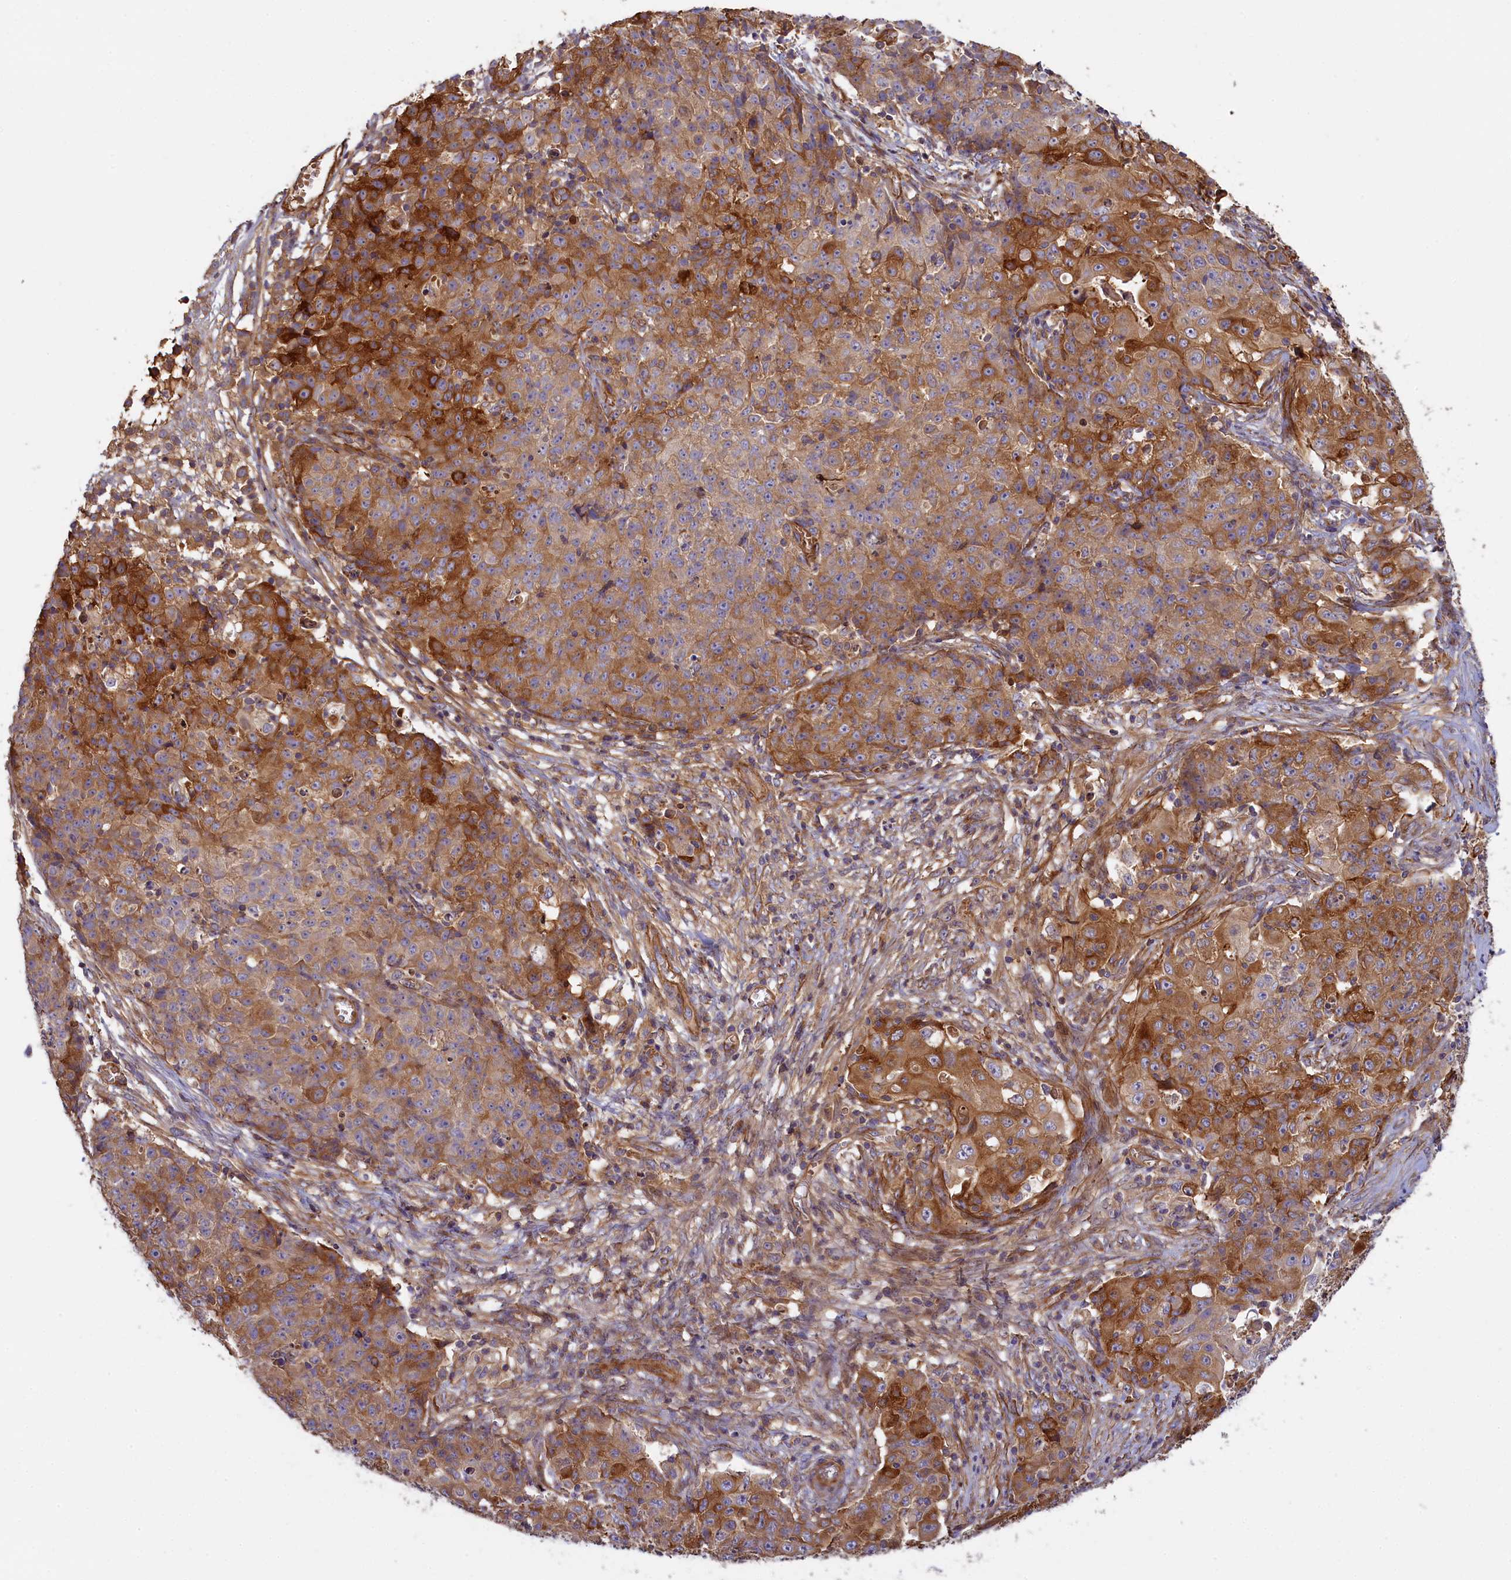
{"staining": {"intensity": "moderate", "quantity": ">75%", "location": "cytoplasmic/membranous"}, "tissue": "ovarian cancer", "cell_type": "Tumor cells", "image_type": "cancer", "snomed": [{"axis": "morphology", "description": "Carcinoma, endometroid"}, {"axis": "topography", "description": "Ovary"}], "caption": "Protein staining of ovarian endometroid carcinoma tissue shows moderate cytoplasmic/membranous staining in about >75% of tumor cells.", "gene": "FUZ", "patient": {"sex": "female", "age": 42}}